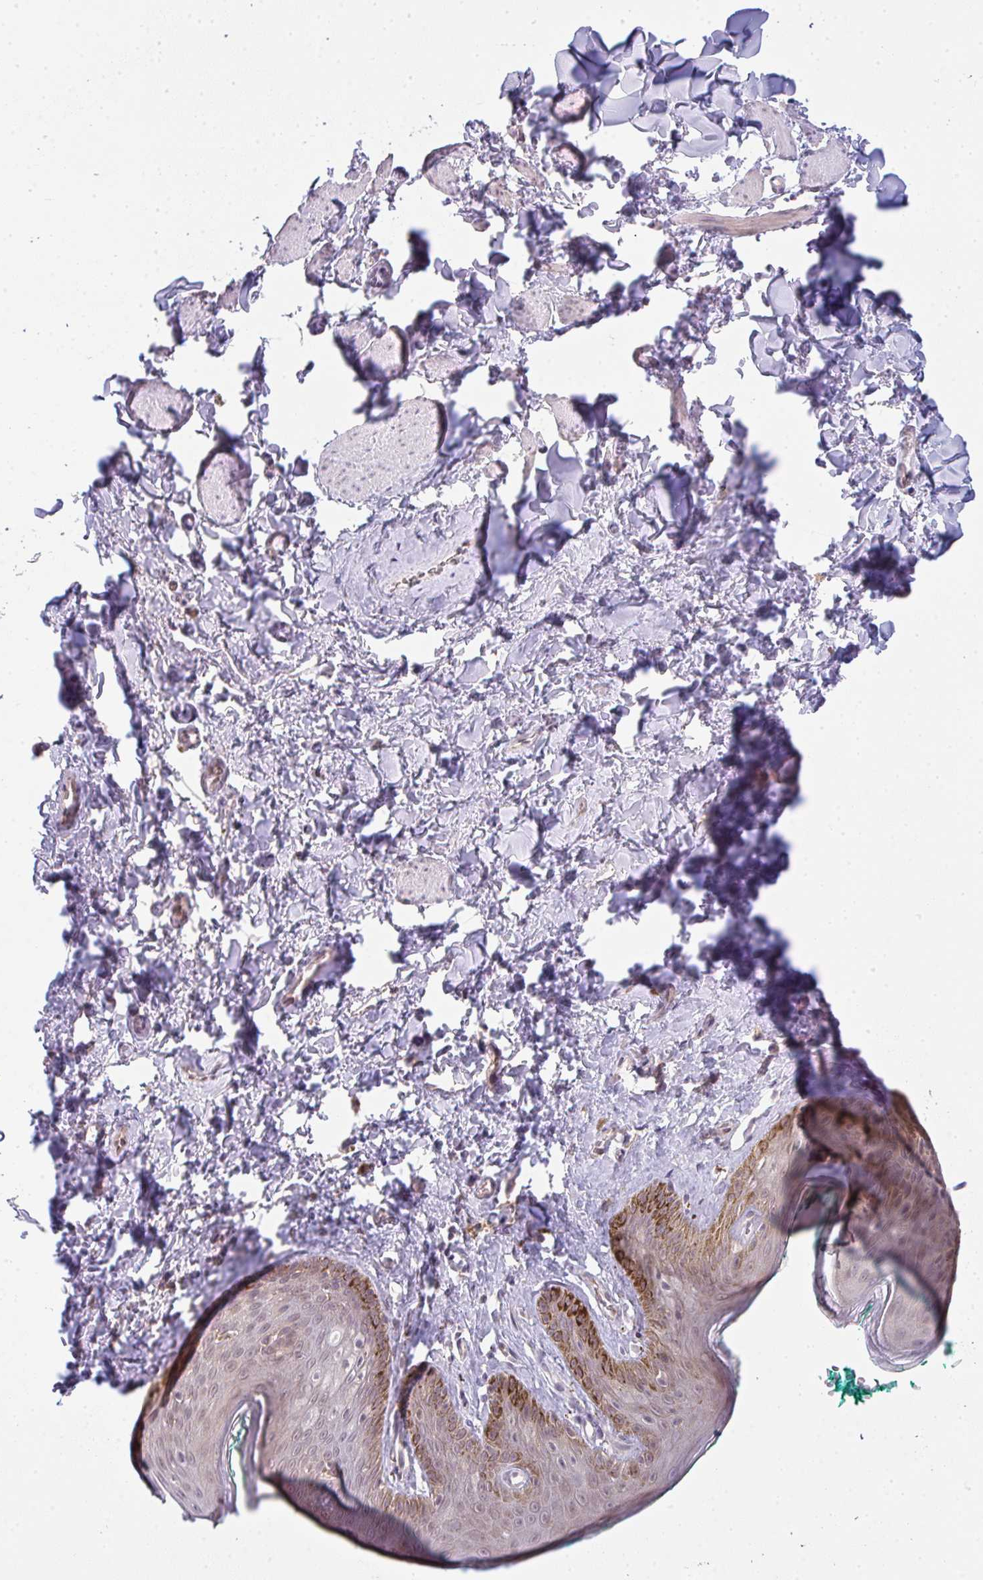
{"staining": {"intensity": "weak", "quantity": "25%-75%", "location": "nuclear"}, "tissue": "skin", "cell_type": "Epidermal cells", "image_type": "normal", "snomed": [{"axis": "morphology", "description": "Normal tissue, NOS"}, {"axis": "topography", "description": "Vulva"}, {"axis": "topography", "description": "Peripheral nerve tissue"}], "caption": "Unremarkable skin exhibits weak nuclear expression in about 25%-75% of epidermal cells, visualized by immunohistochemistry. (IHC, brightfield microscopy, high magnification).", "gene": "CSE1L", "patient": {"sex": "female", "age": 66}}